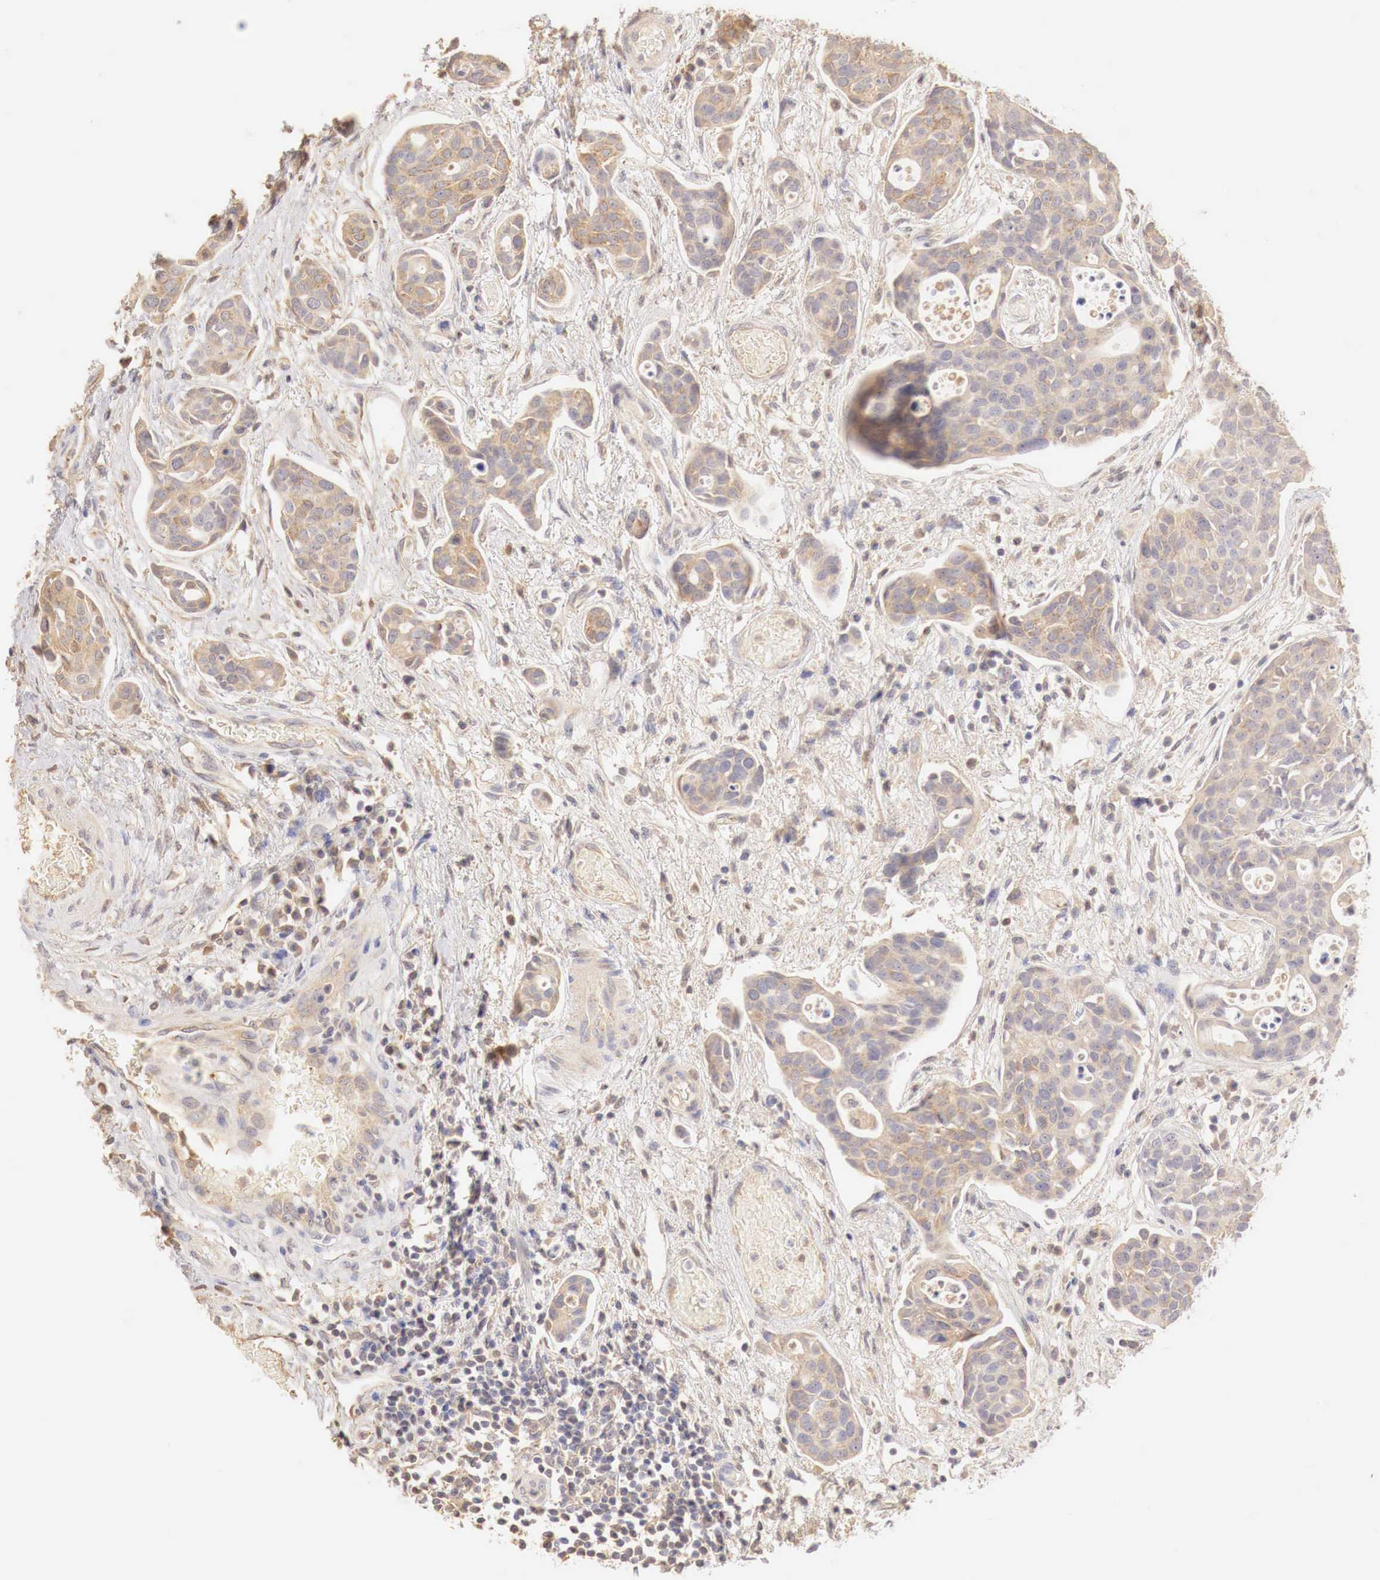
{"staining": {"intensity": "weak", "quantity": "25%-75%", "location": "cytoplasmic/membranous"}, "tissue": "urothelial cancer", "cell_type": "Tumor cells", "image_type": "cancer", "snomed": [{"axis": "morphology", "description": "Urothelial carcinoma, High grade"}, {"axis": "topography", "description": "Urinary bladder"}], "caption": "Protein expression analysis of urothelial cancer shows weak cytoplasmic/membranous expression in approximately 25%-75% of tumor cells.", "gene": "GATA1", "patient": {"sex": "male", "age": 78}}